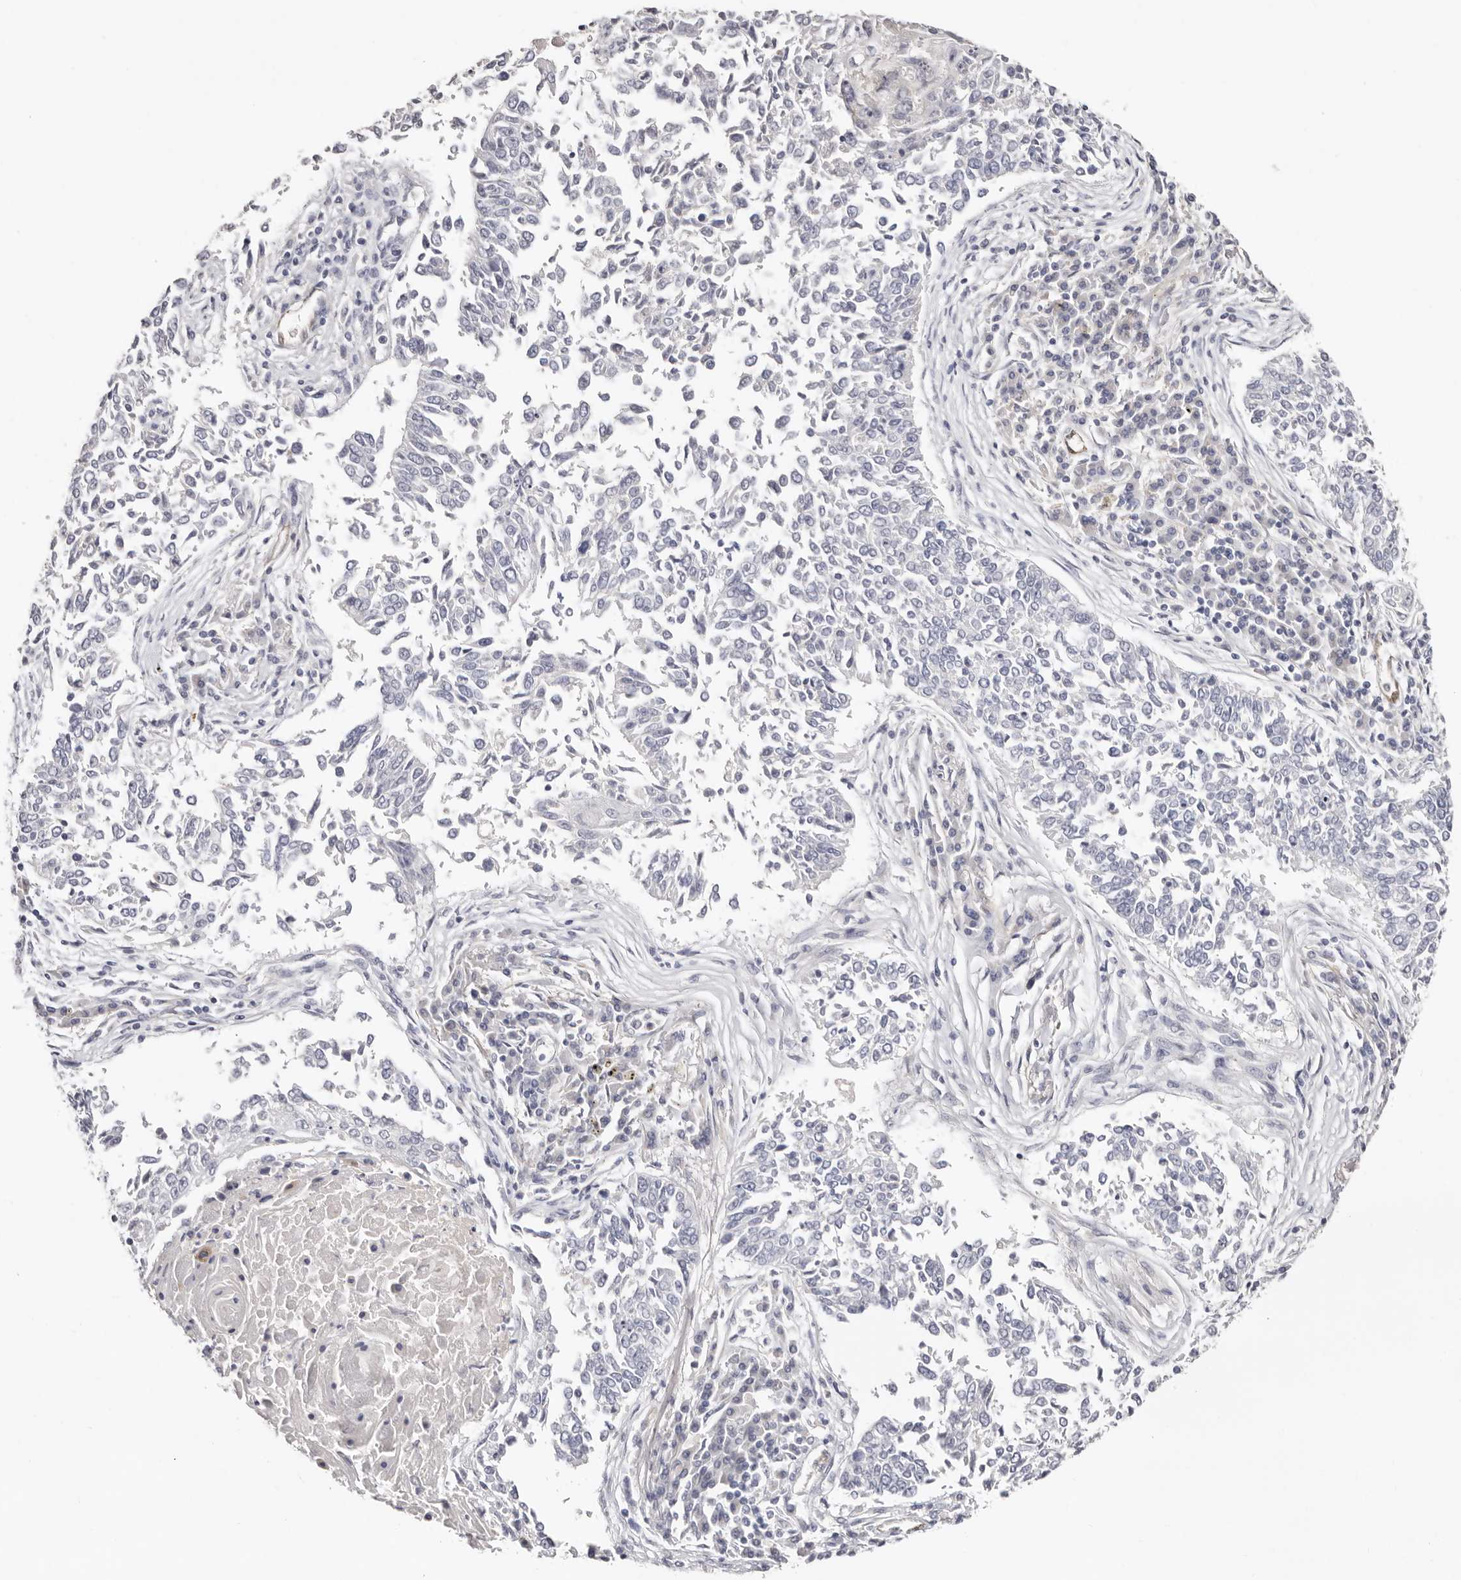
{"staining": {"intensity": "negative", "quantity": "none", "location": "none"}, "tissue": "lung cancer", "cell_type": "Tumor cells", "image_type": "cancer", "snomed": [{"axis": "morphology", "description": "Normal tissue, NOS"}, {"axis": "morphology", "description": "Squamous cell carcinoma, NOS"}, {"axis": "topography", "description": "Cartilage tissue"}, {"axis": "topography", "description": "Bronchus"}, {"axis": "topography", "description": "Lung"}, {"axis": "topography", "description": "Peripheral nerve tissue"}], "caption": "IHC micrograph of lung cancer (squamous cell carcinoma) stained for a protein (brown), which displays no staining in tumor cells.", "gene": "PKDCC", "patient": {"sex": "female", "age": 49}}